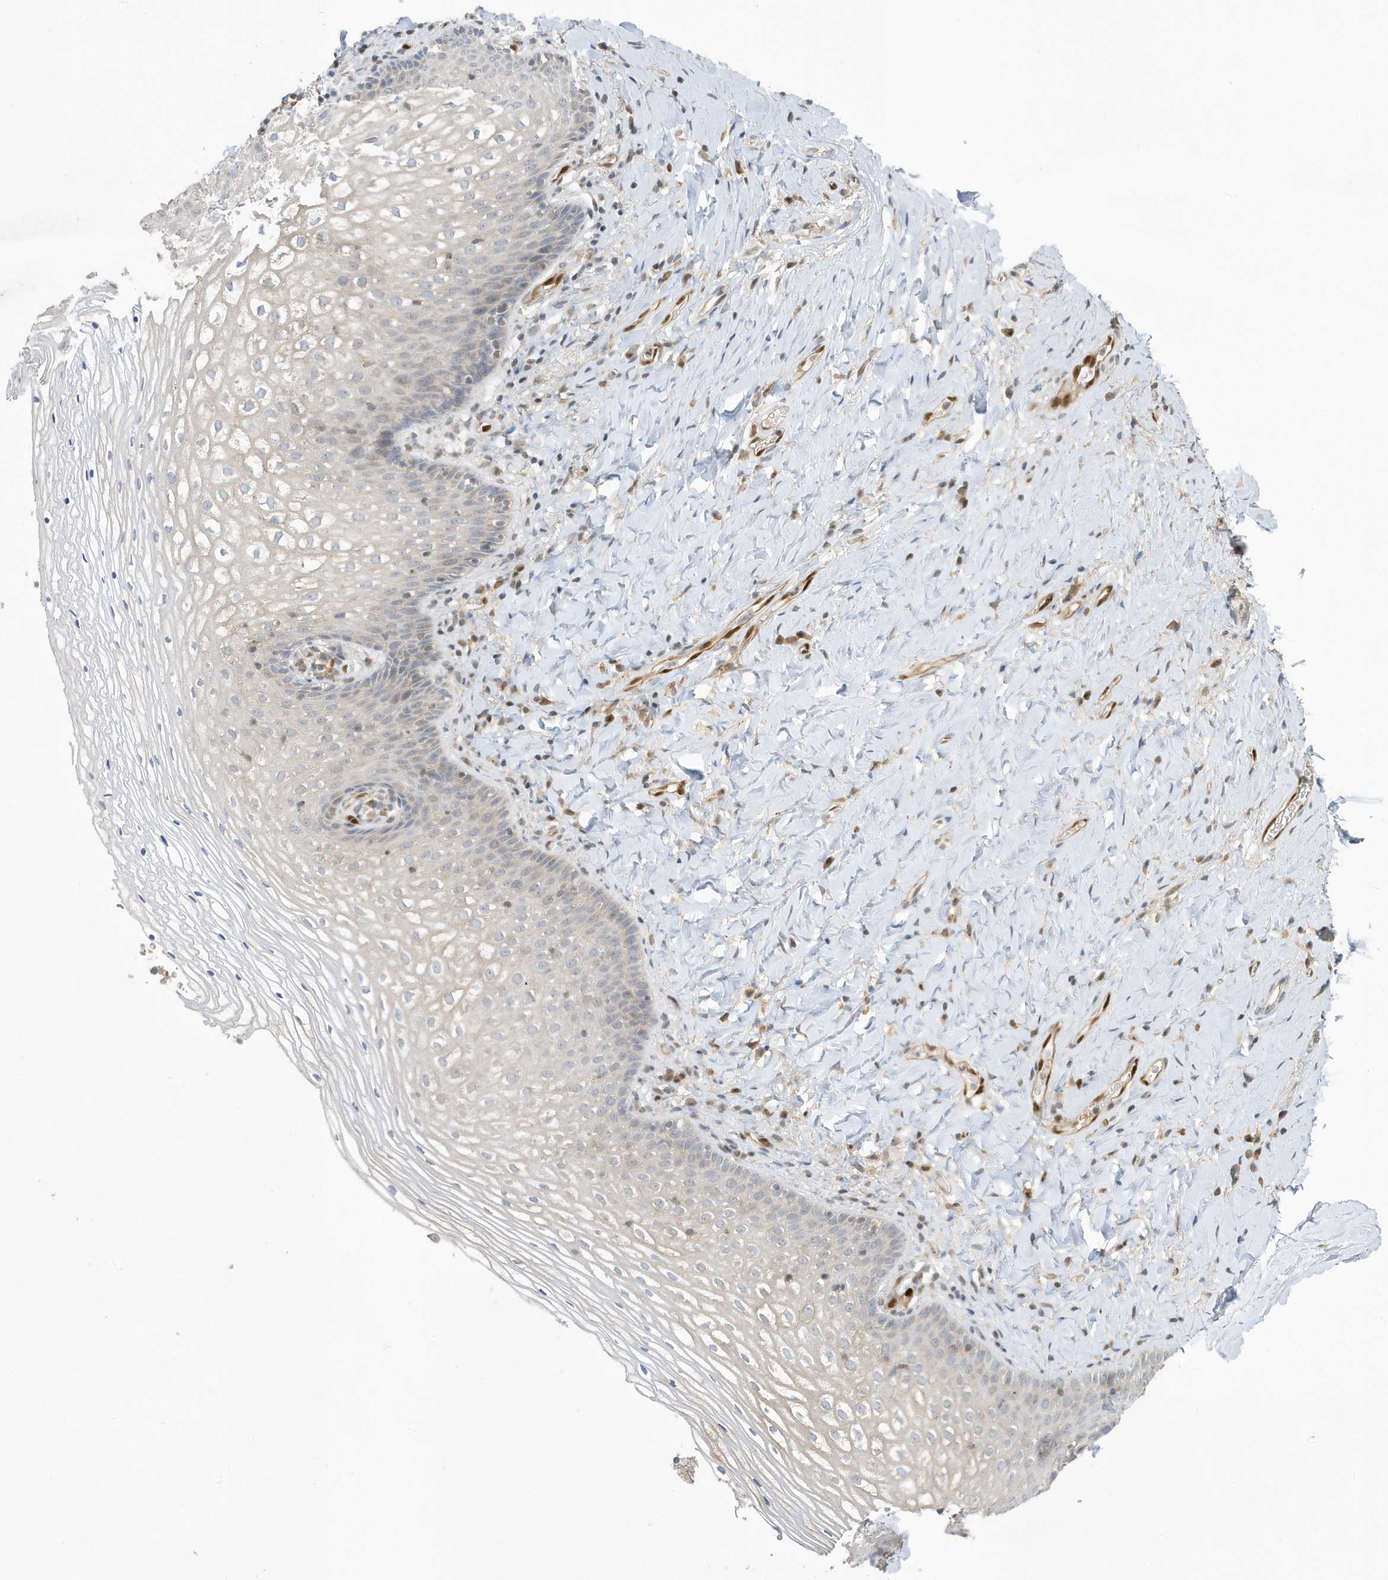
{"staining": {"intensity": "negative", "quantity": "none", "location": "none"}, "tissue": "vagina", "cell_type": "Squamous epithelial cells", "image_type": "normal", "snomed": [{"axis": "morphology", "description": "Normal tissue, NOS"}, {"axis": "topography", "description": "Vagina"}], "caption": "Squamous epithelial cells show no significant expression in unremarkable vagina. (Immunohistochemistry (ihc), brightfield microscopy, high magnification).", "gene": "NCOA7", "patient": {"sex": "female", "age": 60}}